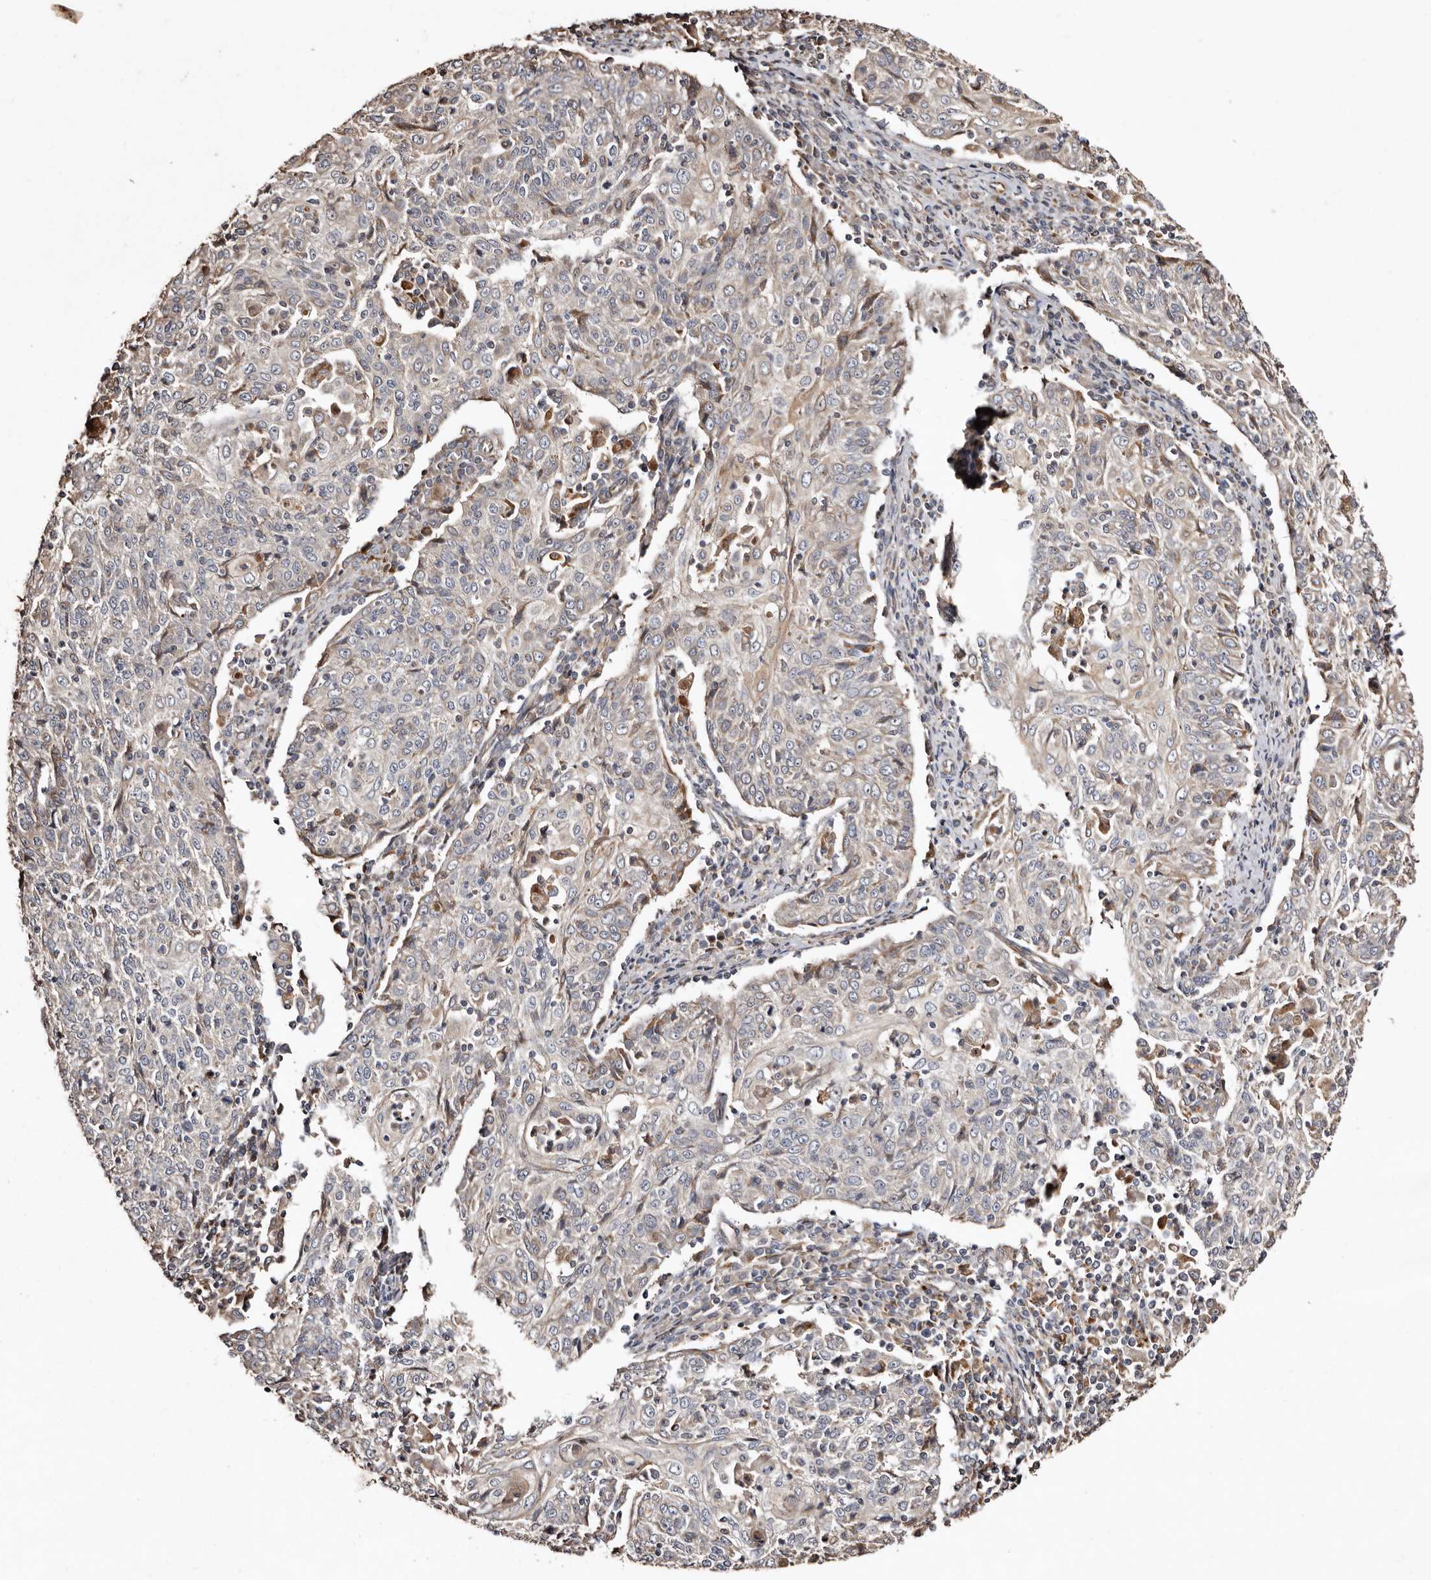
{"staining": {"intensity": "weak", "quantity": "<25%", "location": "cytoplasmic/membranous"}, "tissue": "cervical cancer", "cell_type": "Tumor cells", "image_type": "cancer", "snomed": [{"axis": "morphology", "description": "Squamous cell carcinoma, NOS"}, {"axis": "topography", "description": "Cervix"}], "caption": "This is a image of immunohistochemistry (IHC) staining of cervical cancer (squamous cell carcinoma), which shows no expression in tumor cells. Nuclei are stained in blue.", "gene": "MACC1", "patient": {"sex": "female", "age": 48}}